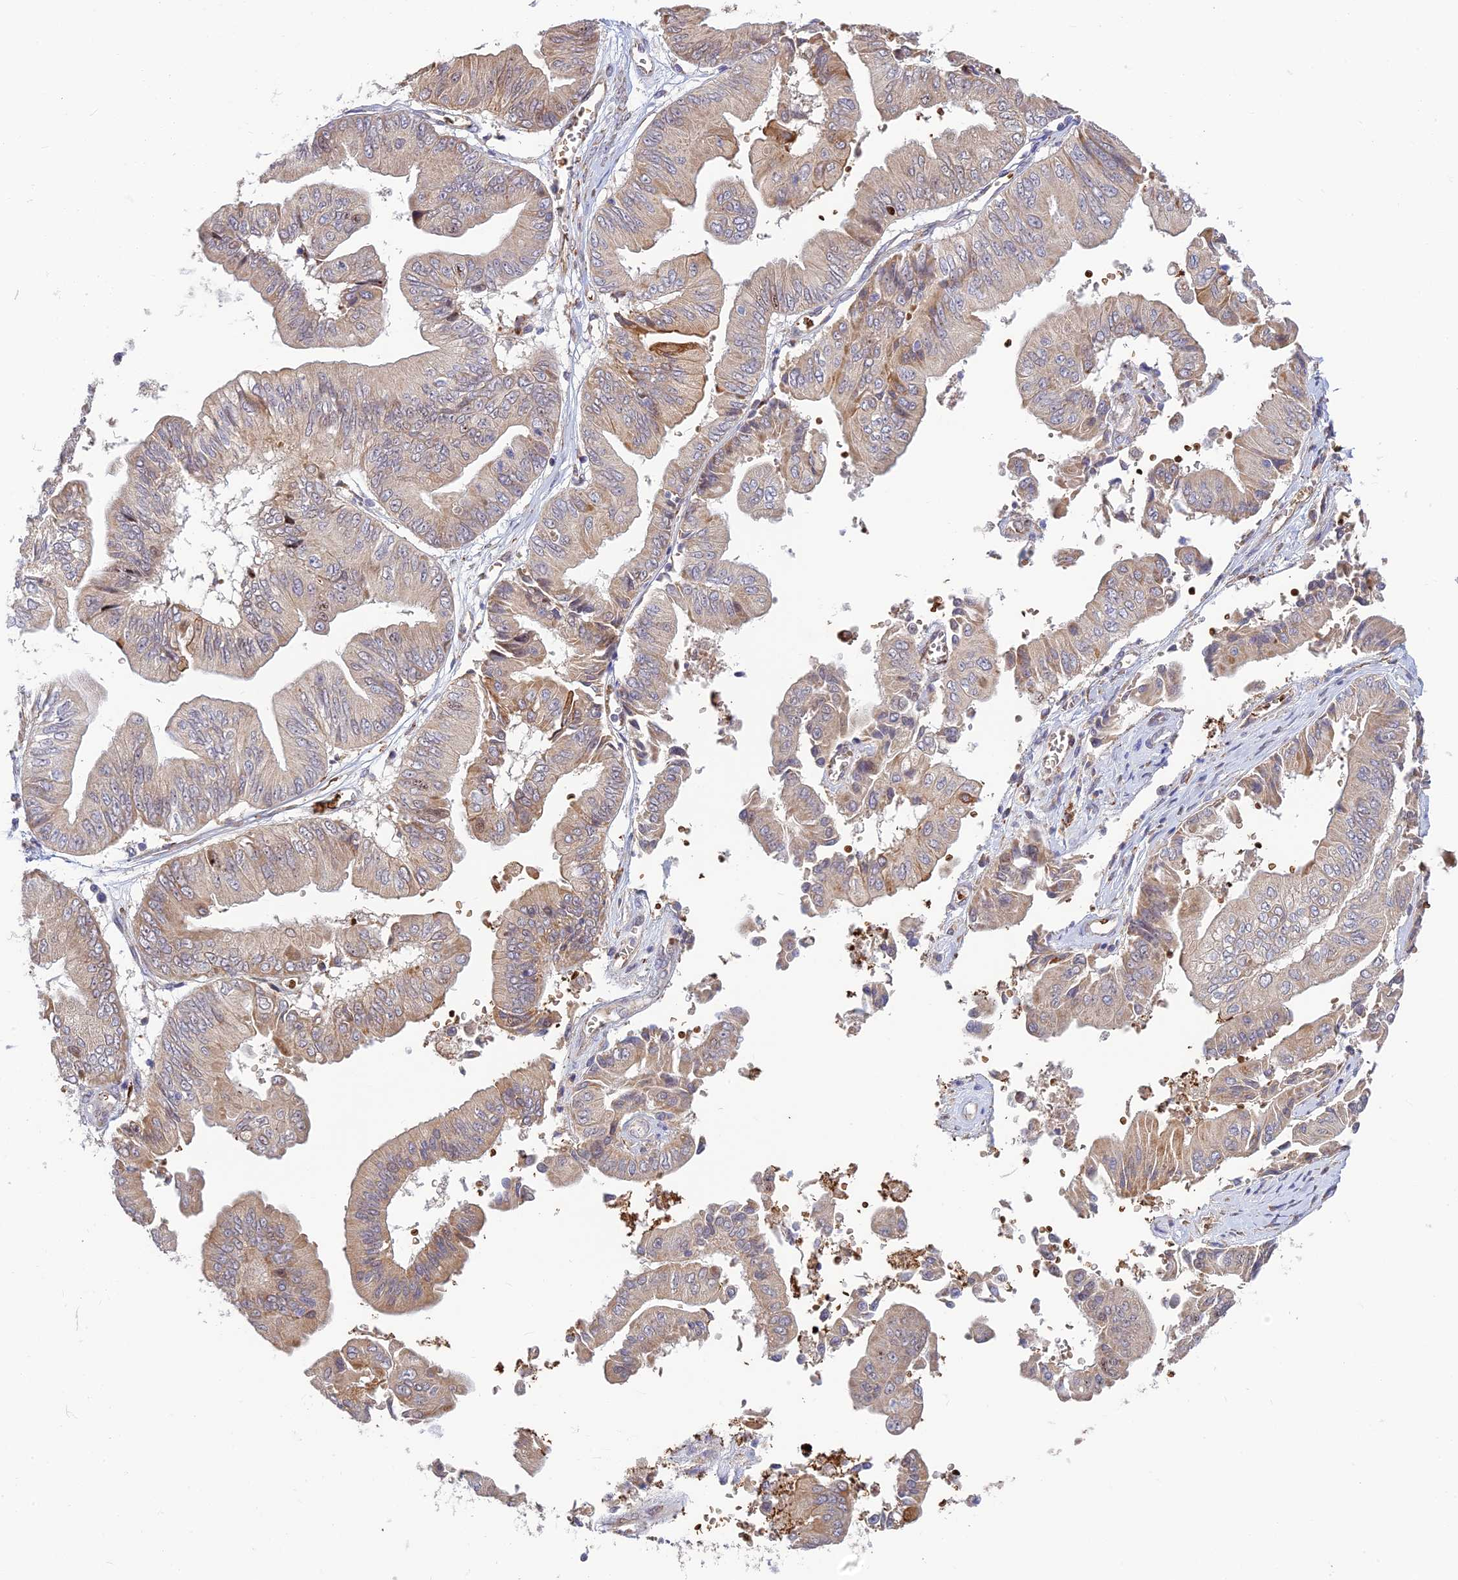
{"staining": {"intensity": "moderate", "quantity": "<25%", "location": "cytoplasmic/membranous"}, "tissue": "ovarian cancer", "cell_type": "Tumor cells", "image_type": "cancer", "snomed": [{"axis": "morphology", "description": "Cystadenocarcinoma, mucinous, NOS"}, {"axis": "topography", "description": "Ovary"}], "caption": "A brown stain highlights moderate cytoplasmic/membranous staining of a protein in human ovarian cancer tumor cells.", "gene": "UFSP2", "patient": {"sex": "female", "age": 61}}